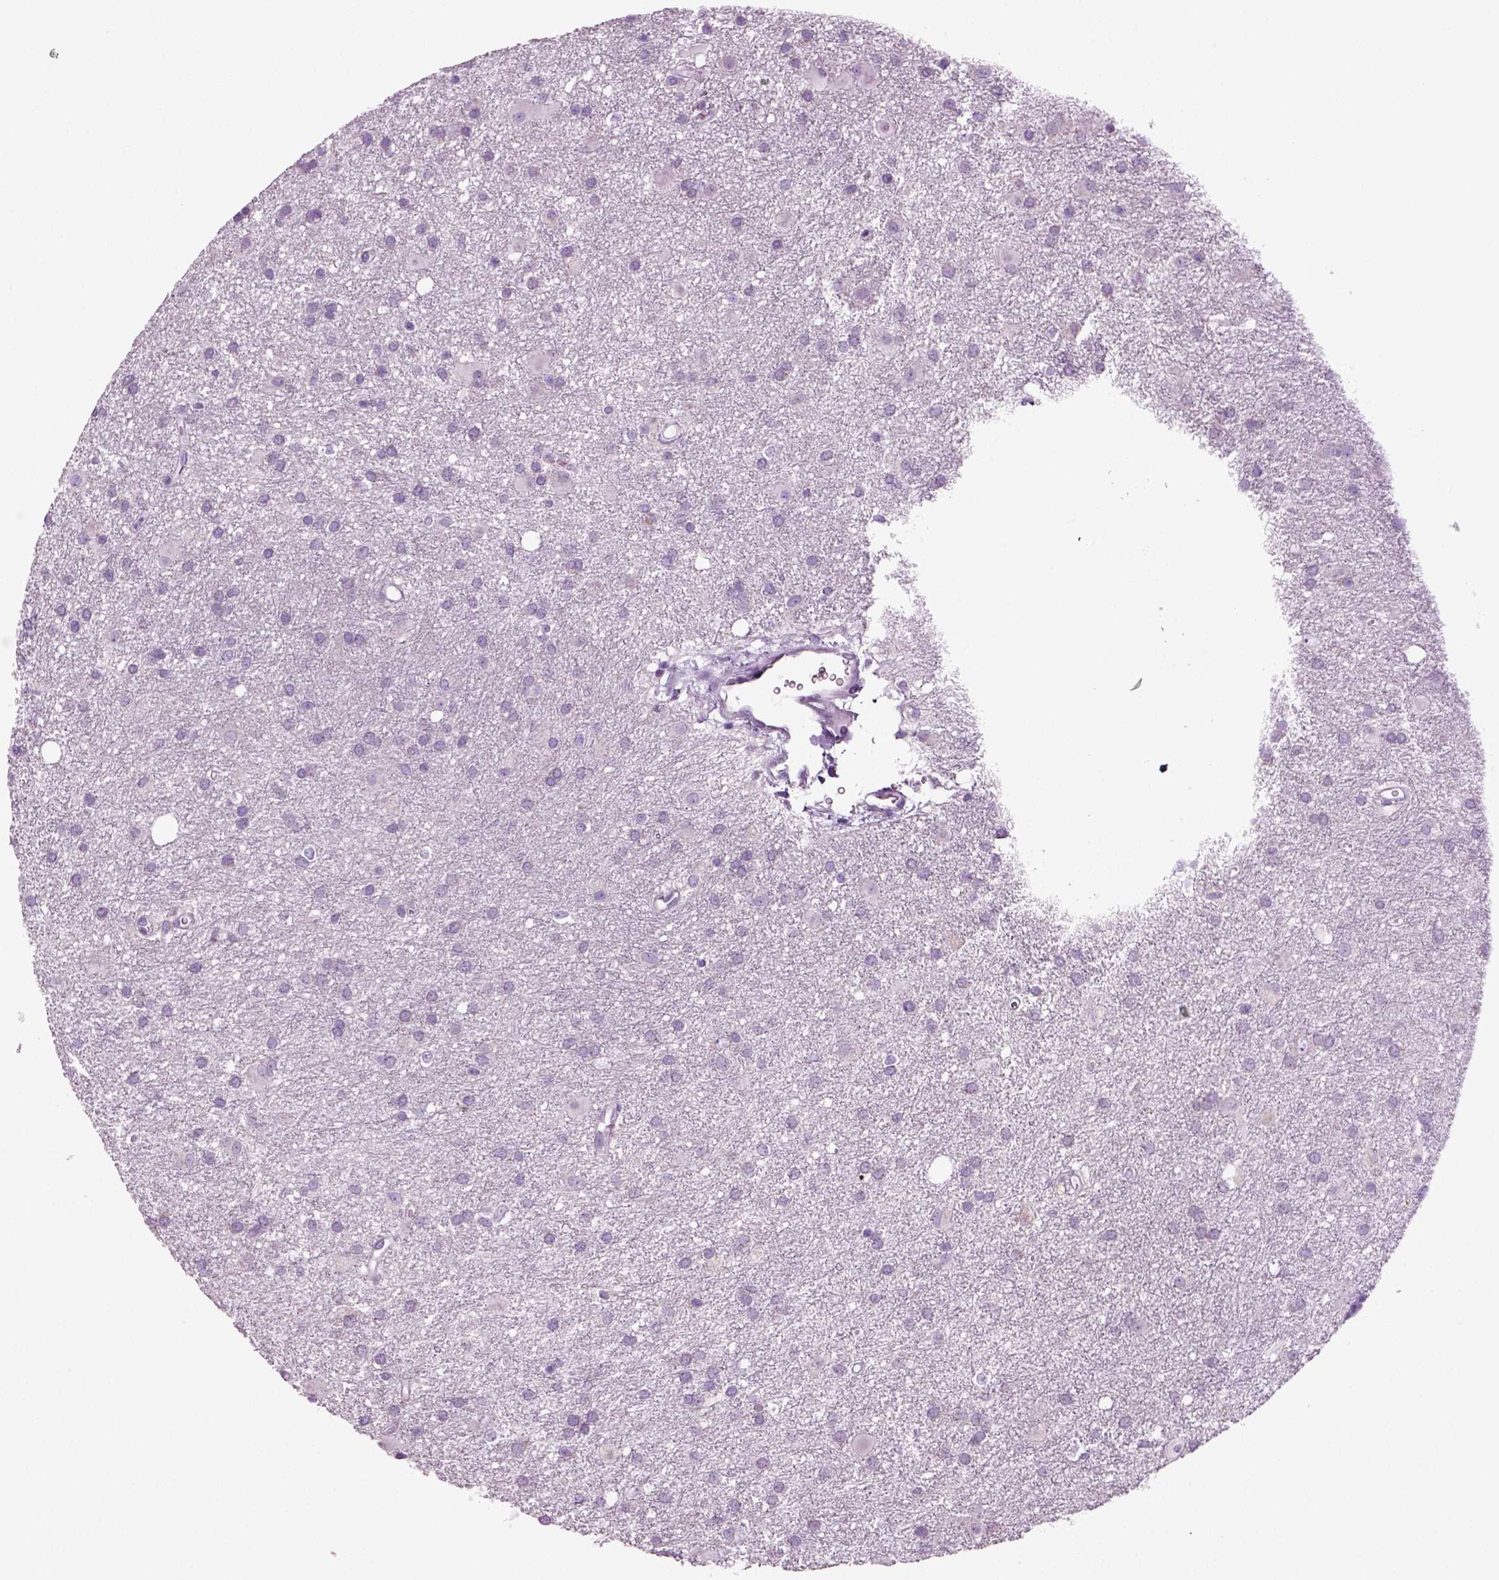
{"staining": {"intensity": "negative", "quantity": "none", "location": "none"}, "tissue": "glioma", "cell_type": "Tumor cells", "image_type": "cancer", "snomed": [{"axis": "morphology", "description": "Glioma, malignant, Low grade"}, {"axis": "topography", "description": "Brain"}], "caption": "Tumor cells show no significant positivity in low-grade glioma (malignant).", "gene": "DNAH10", "patient": {"sex": "male", "age": 58}}